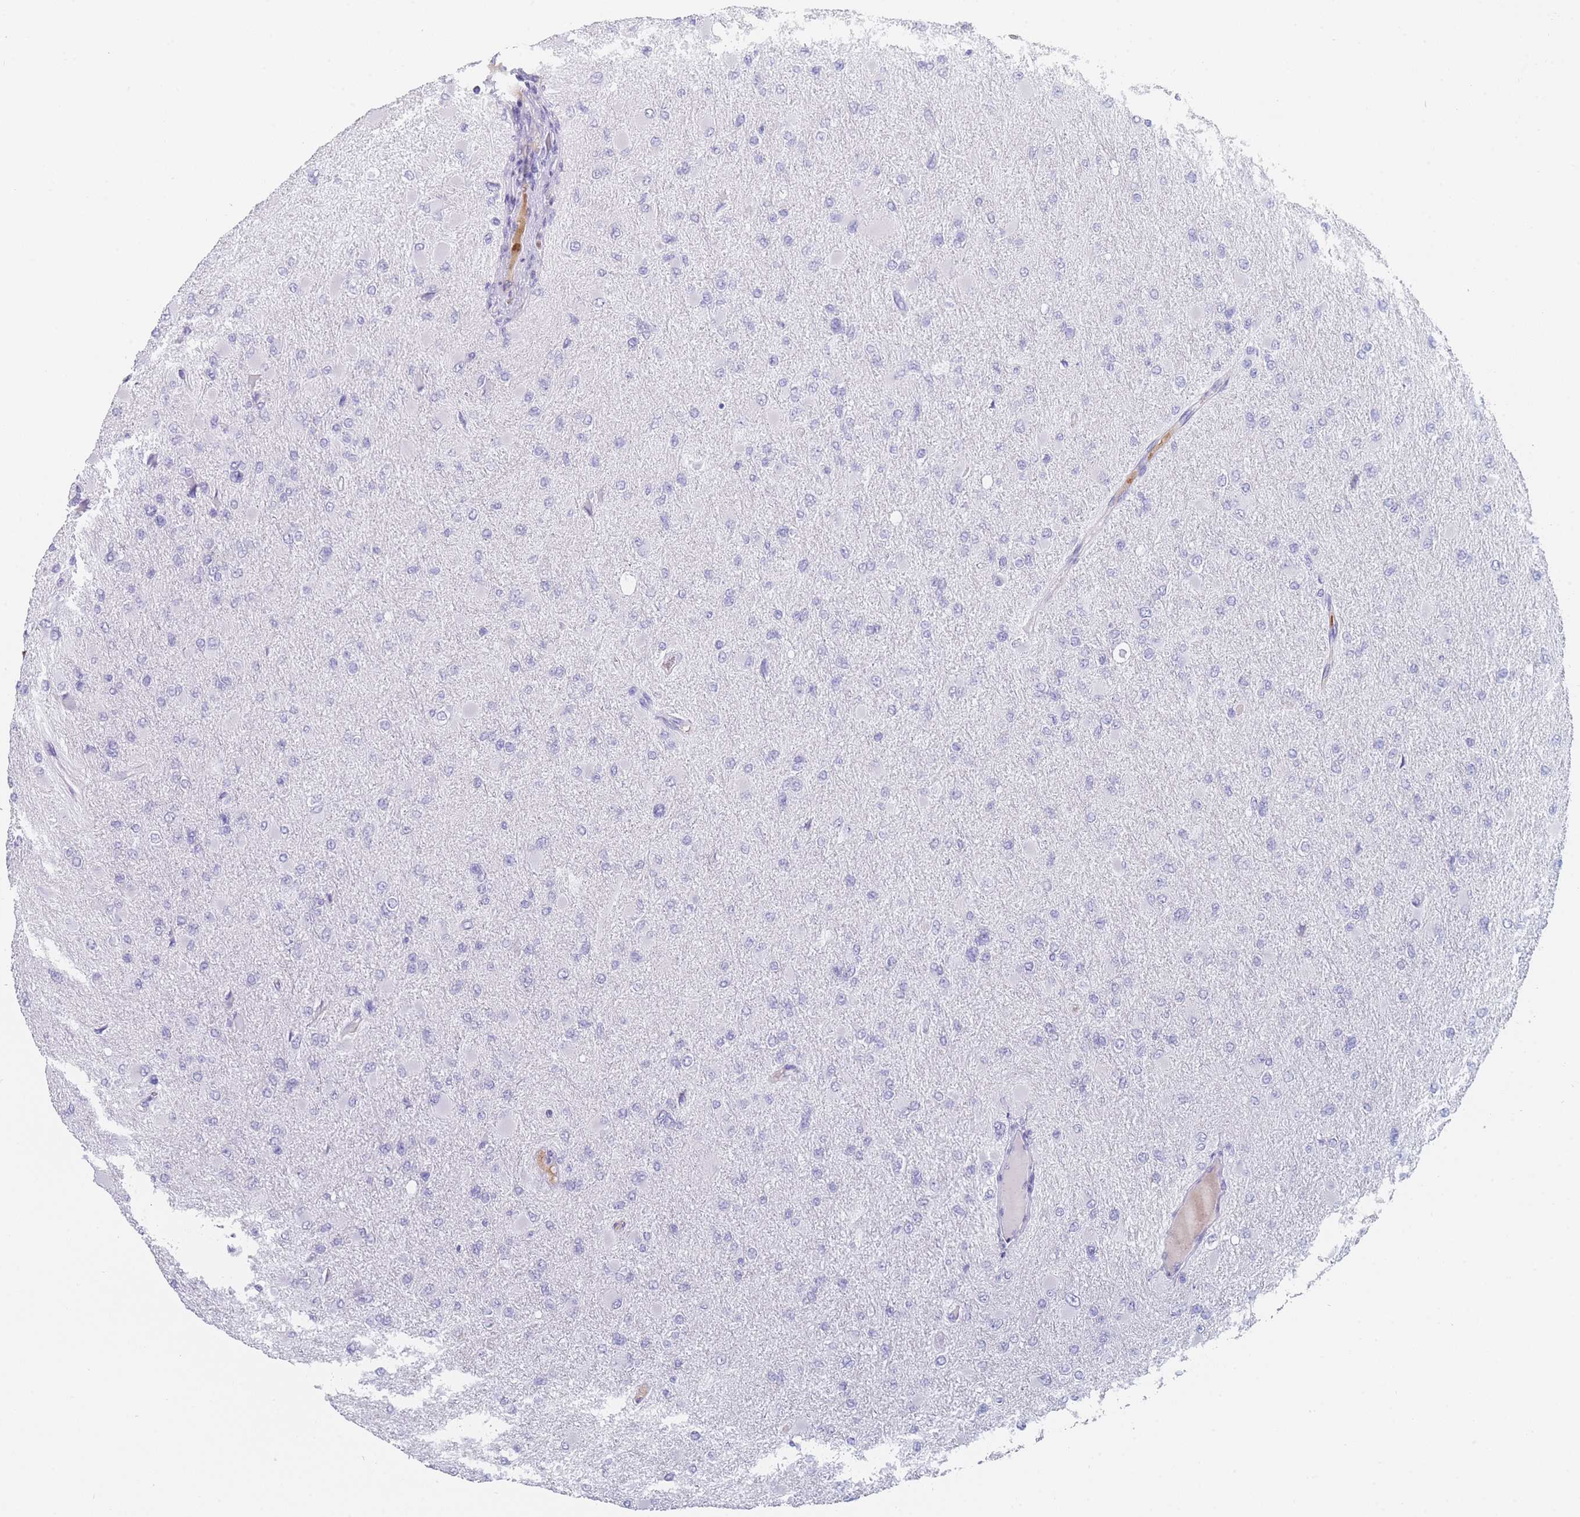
{"staining": {"intensity": "negative", "quantity": "none", "location": "none"}, "tissue": "glioma", "cell_type": "Tumor cells", "image_type": "cancer", "snomed": [{"axis": "morphology", "description": "Glioma, malignant, High grade"}, {"axis": "topography", "description": "Cerebral cortex"}], "caption": "A micrograph of glioma stained for a protein reveals no brown staining in tumor cells.", "gene": "OR5D16", "patient": {"sex": "female", "age": 36}}